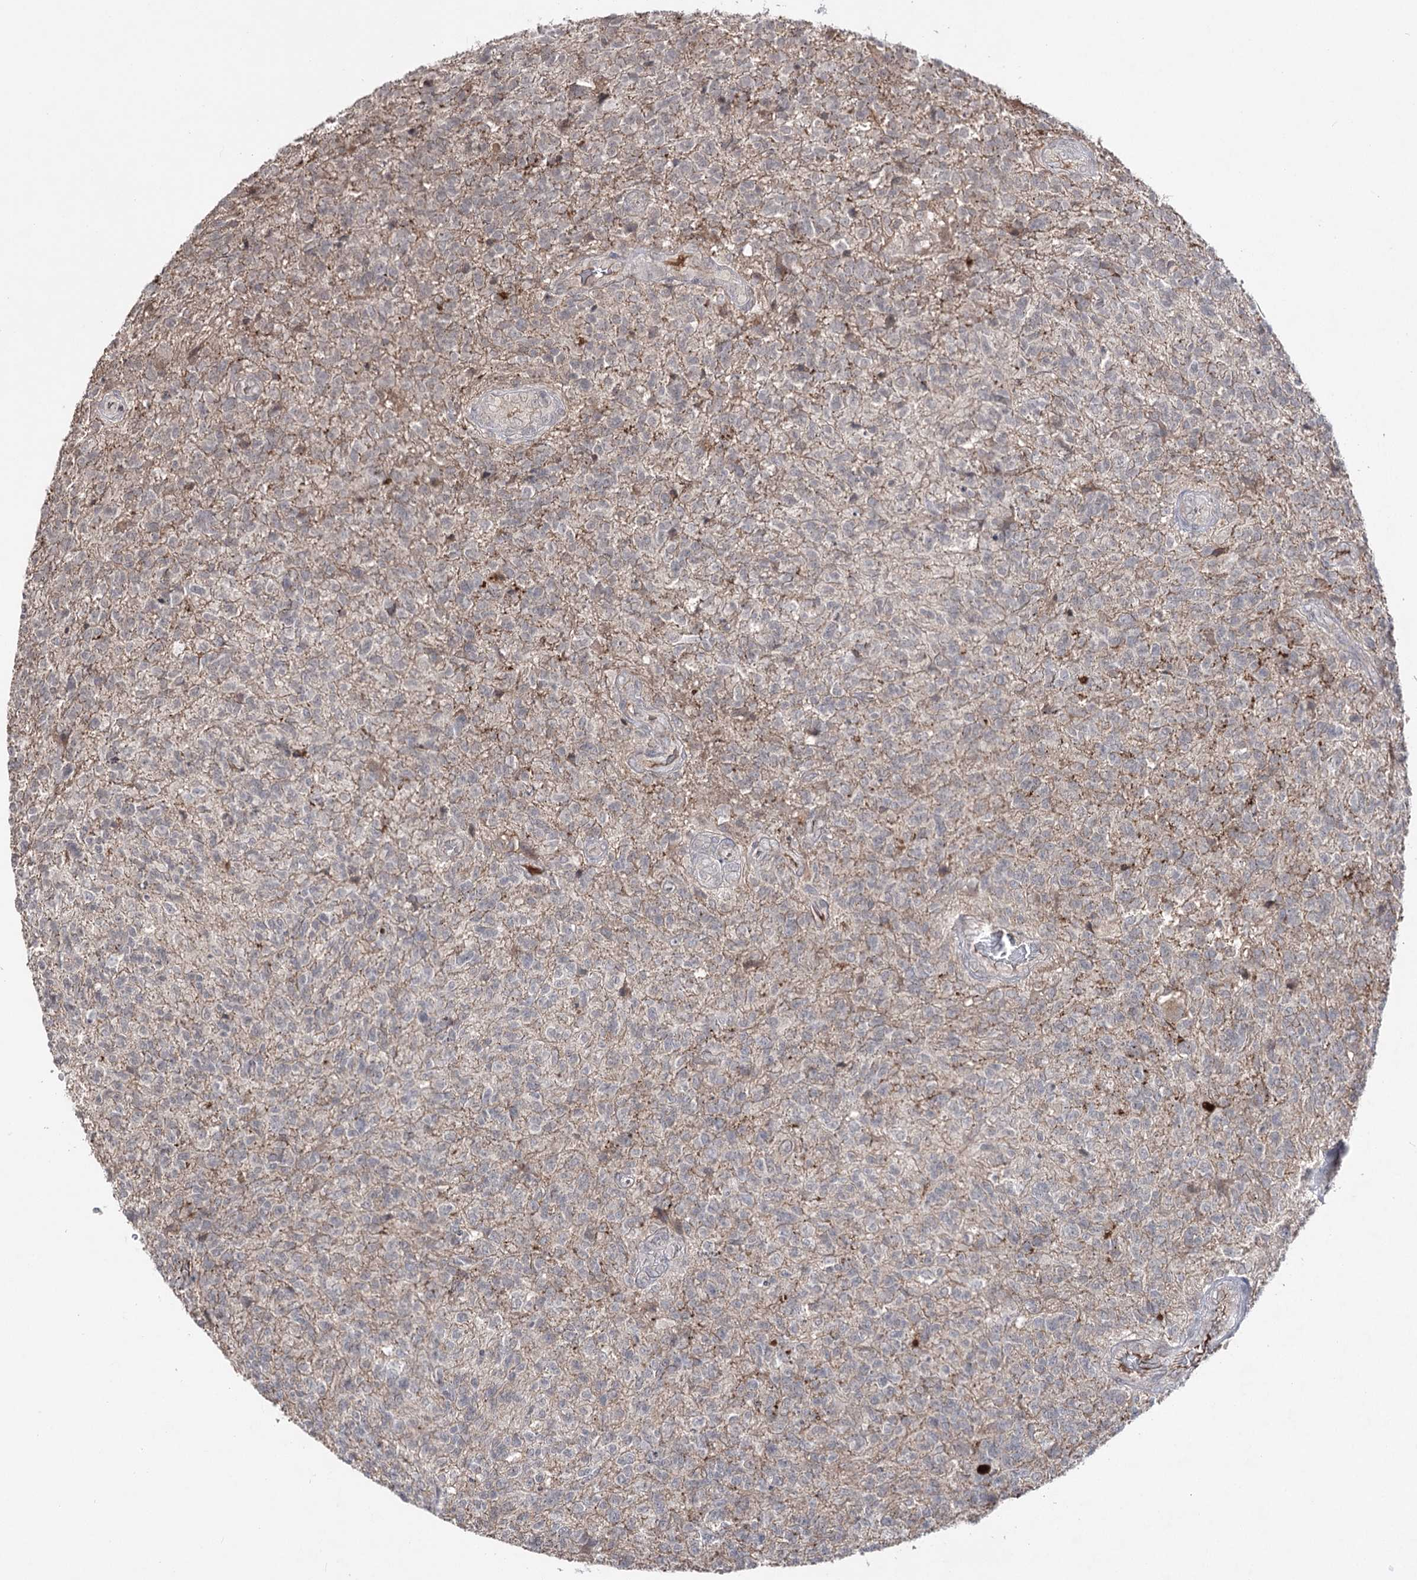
{"staining": {"intensity": "weak", "quantity": "<25%", "location": "cytoplasmic/membranous"}, "tissue": "glioma", "cell_type": "Tumor cells", "image_type": "cancer", "snomed": [{"axis": "morphology", "description": "Glioma, malignant, High grade"}, {"axis": "topography", "description": "Brain"}], "caption": "IHC of human glioma shows no staining in tumor cells. (Brightfield microscopy of DAB (3,3'-diaminobenzidine) IHC at high magnification).", "gene": "SYNGR3", "patient": {"sex": "male", "age": 56}}